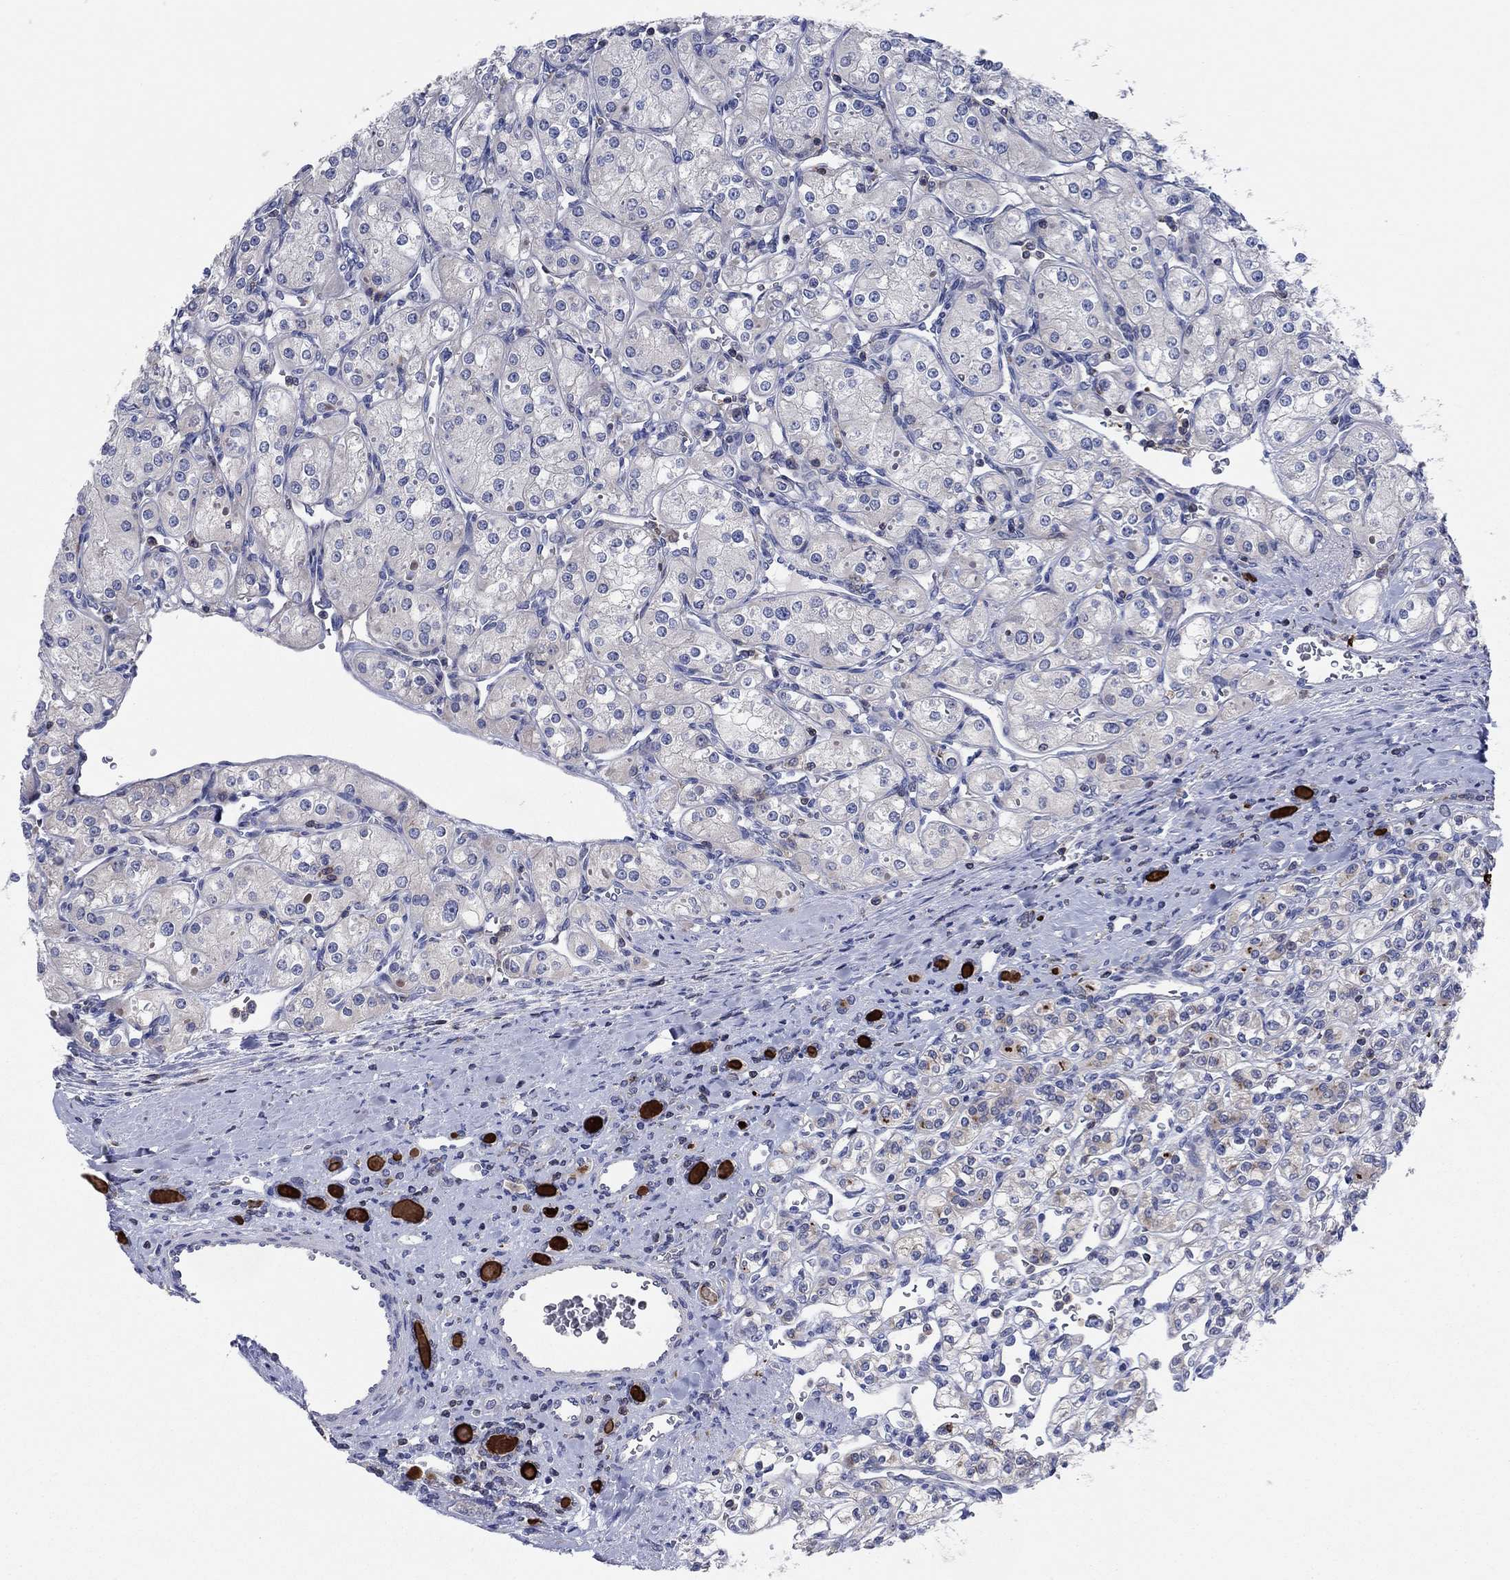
{"staining": {"intensity": "weak", "quantity": "<25%", "location": "cytoplasmic/membranous"}, "tissue": "renal cancer", "cell_type": "Tumor cells", "image_type": "cancer", "snomed": [{"axis": "morphology", "description": "Adenocarcinoma, NOS"}, {"axis": "topography", "description": "Kidney"}], "caption": "This is an immunohistochemistry image of human adenocarcinoma (renal). There is no expression in tumor cells.", "gene": "PVR", "patient": {"sex": "male", "age": 77}}